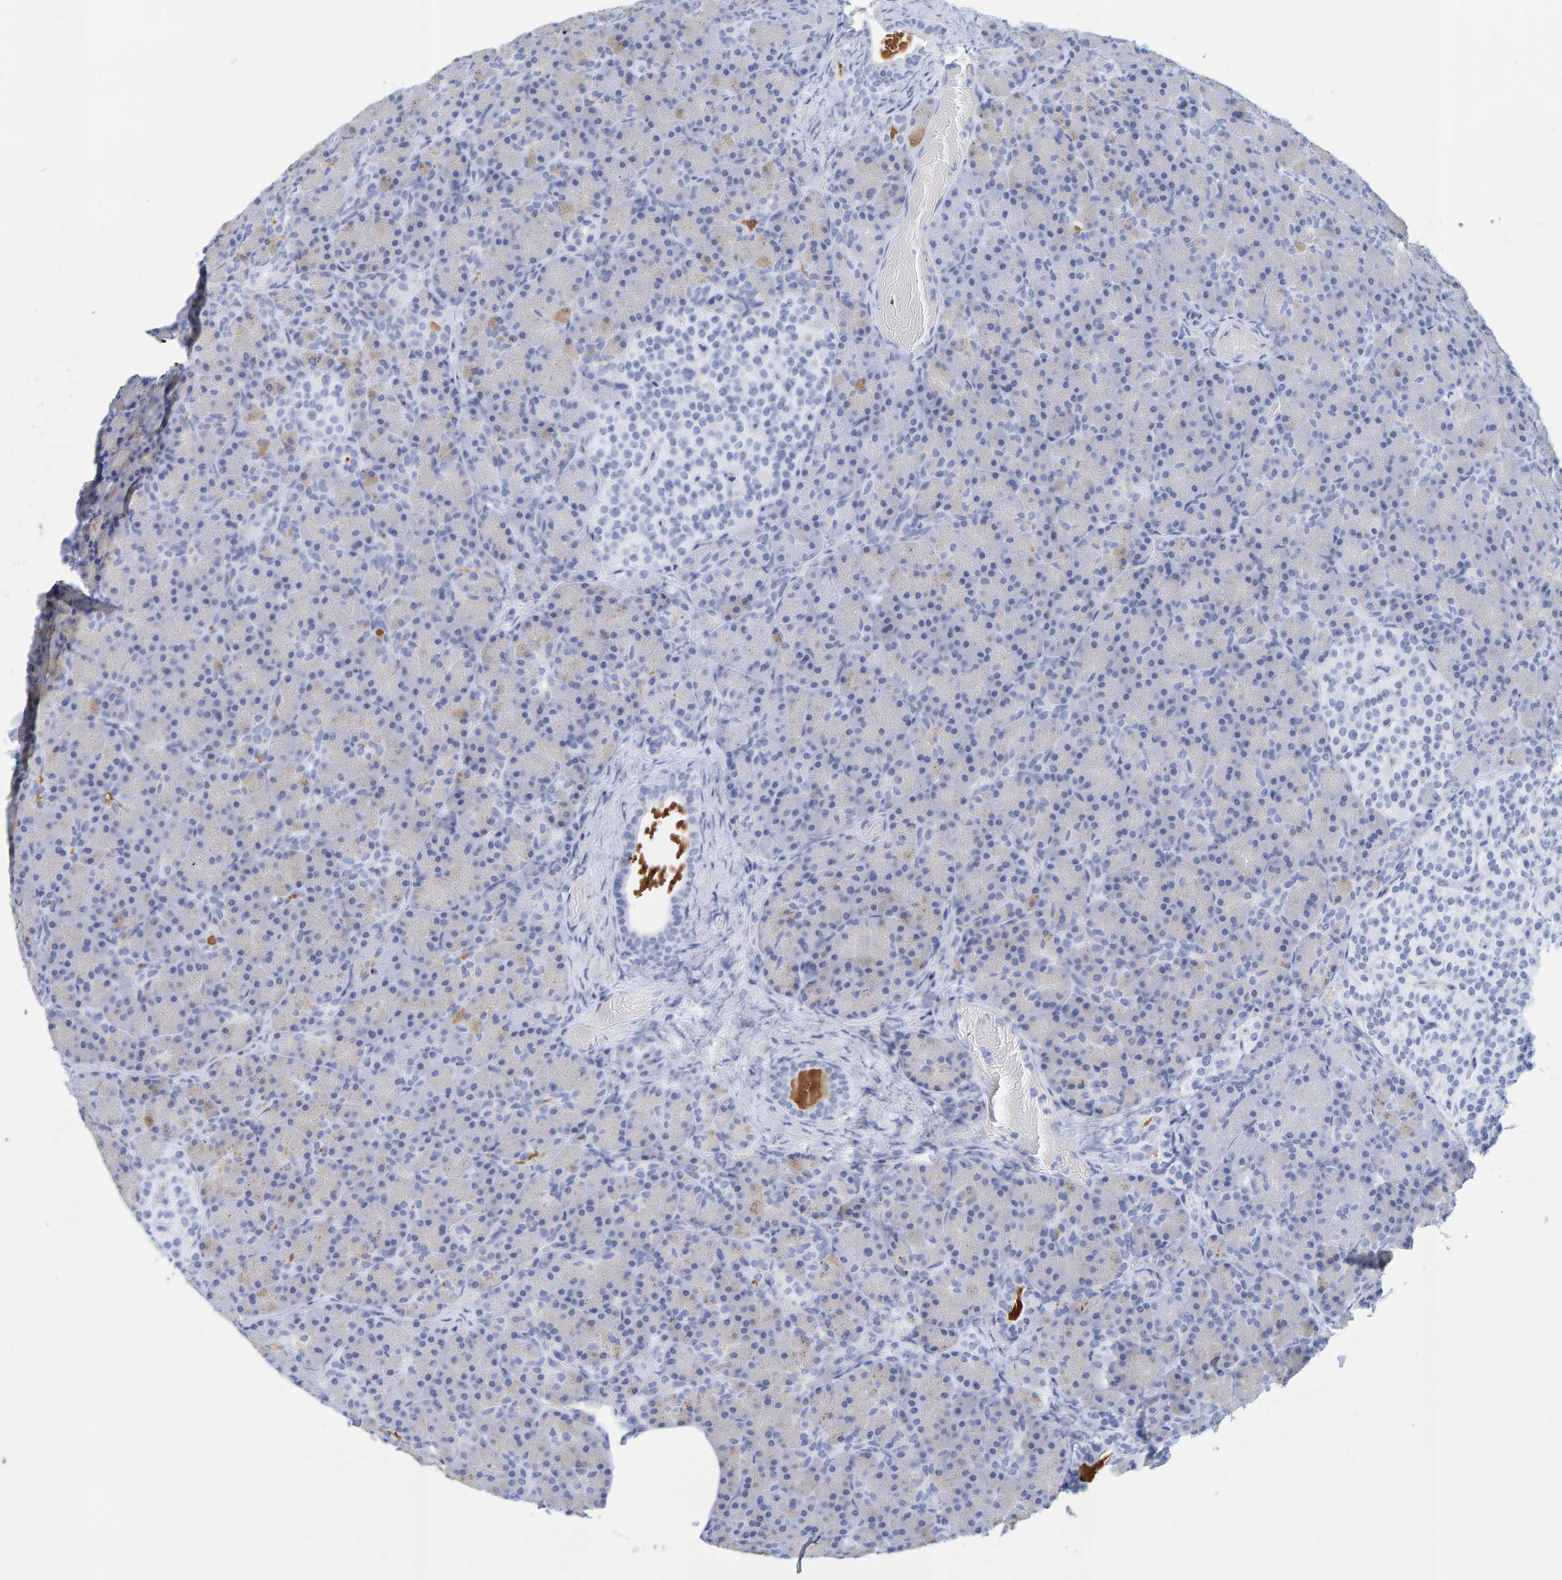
{"staining": {"intensity": "negative", "quantity": "none", "location": "none"}, "tissue": "pancreas", "cell_type": "Exocrine glandular cells", "image_type": "normal", "snomed": [{"axis": "morphology", "description": "Normal tissue, NOS"}, {"axis": "topography", "description": "Pancreas"}], "caption": "DAB (3,3'-diaminobenzidine) immunohistochemical staining of unremarkable human pancreas reveals no significant staining in exocrine glandular cells. The staining was performed using DAB to visualize the protein expression in brown, while the nuclei were stained in blue with hematoxylin (Magnification: 20x).", "gene": "SFTPC", "patient": {"sex": "female", "age": 43}}